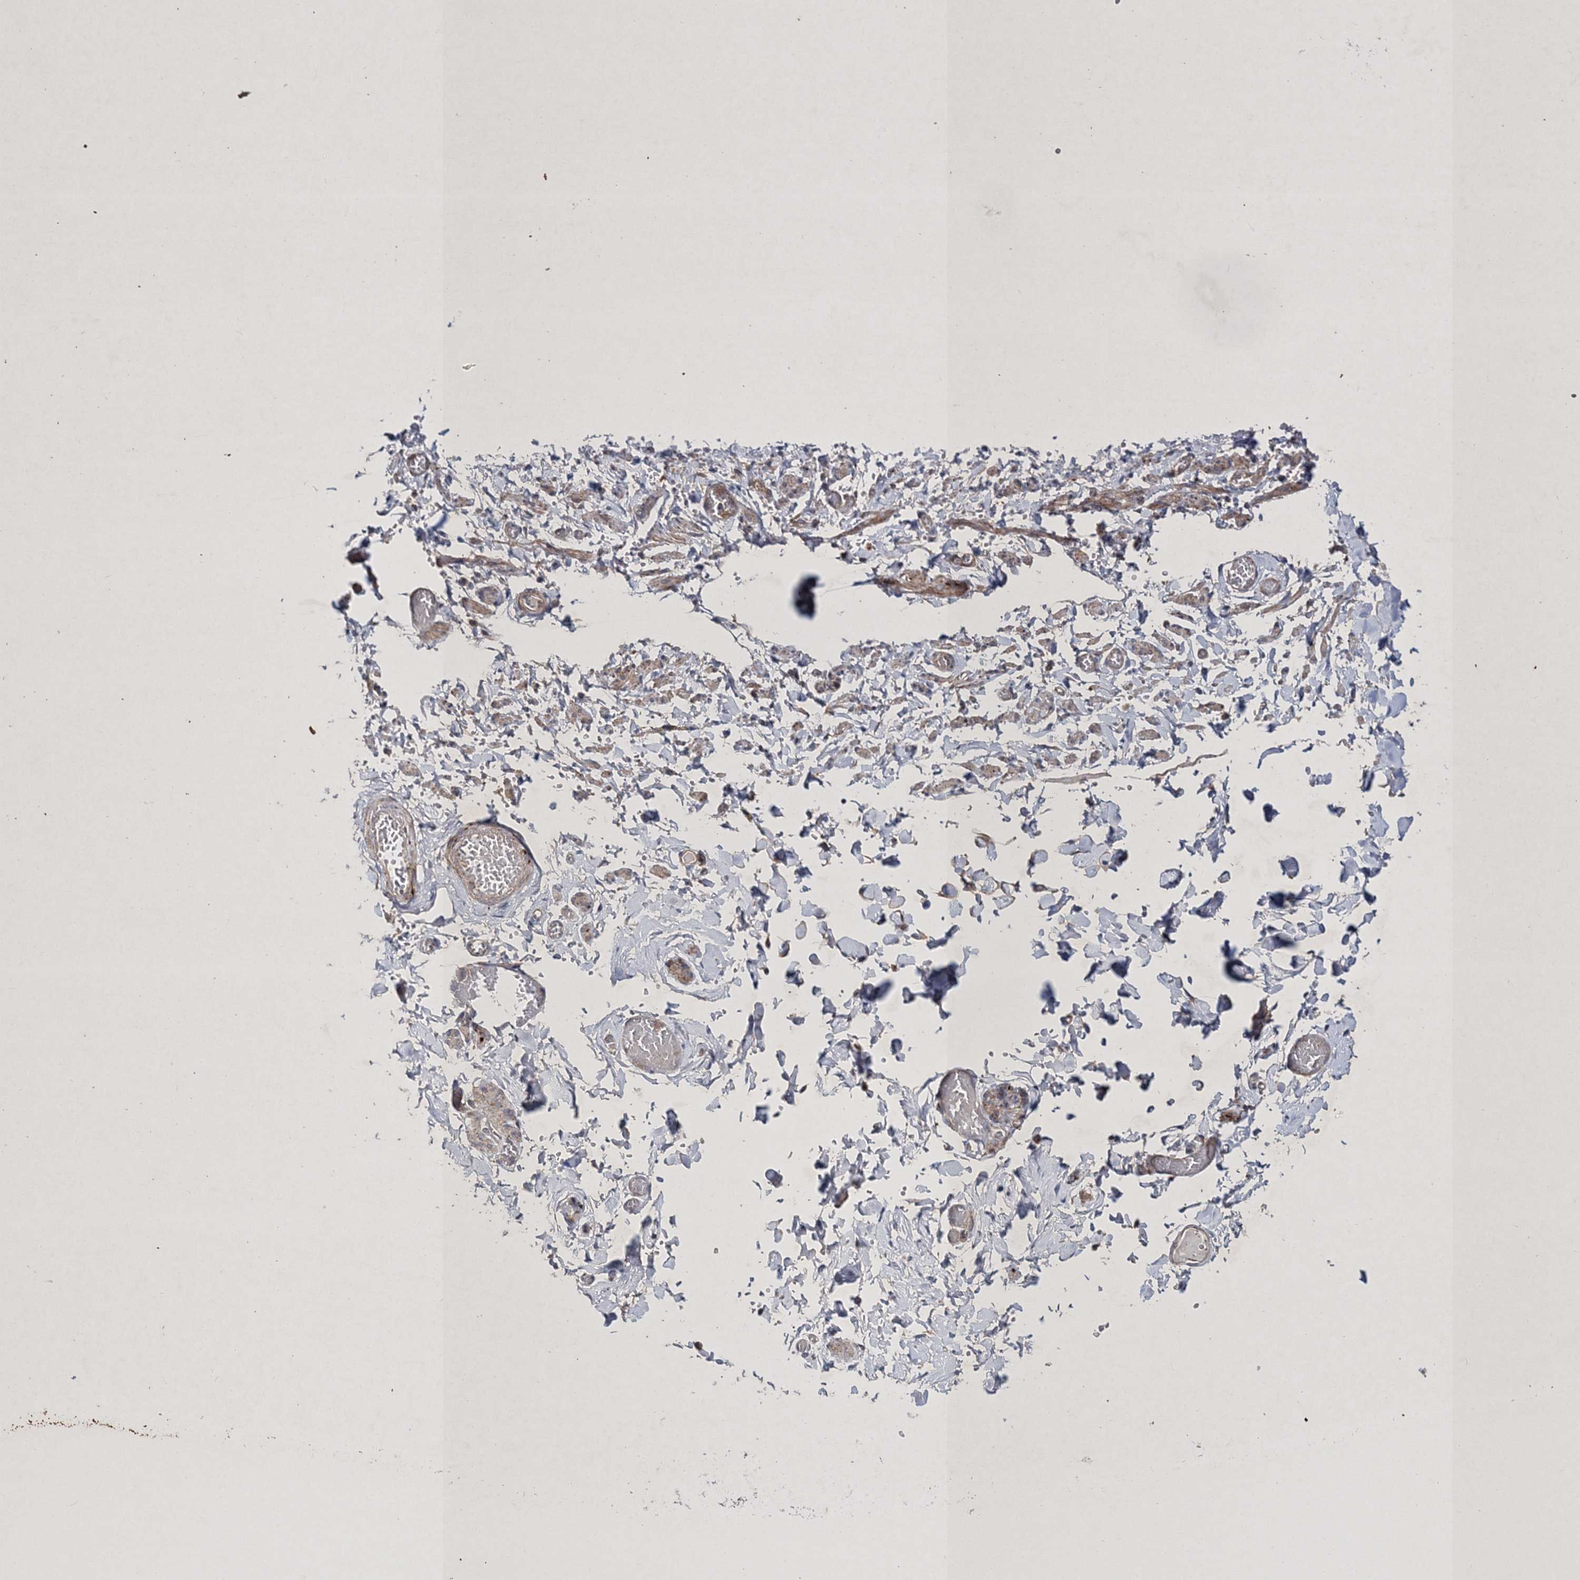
{"staining": {"intensity": "negative", "quantity": "none", "location": "none"}, "tissue": "adipose tissue", "cell_type": "Adipocytes", "image_type": "normal", "snomed": [{"axis": "morphology", "description": "Normal tissue, NOS"}, {"axis": "topography", "description": "Vascular tissue"}, {"axis": "topography", "description": "Fallopian tube"}, {"axis": "topography", "description": "Ovary"}], "caption": "Adipocytes are negative for protein expression in benign human adipose tissue. Brightfield microscopy of immunohistochemistry stained with DAB (brown) and hematoxylin (blue), captured at high magnification.", "gene": "SCRN3", "patient": {"sex": "female", "age": 67}}